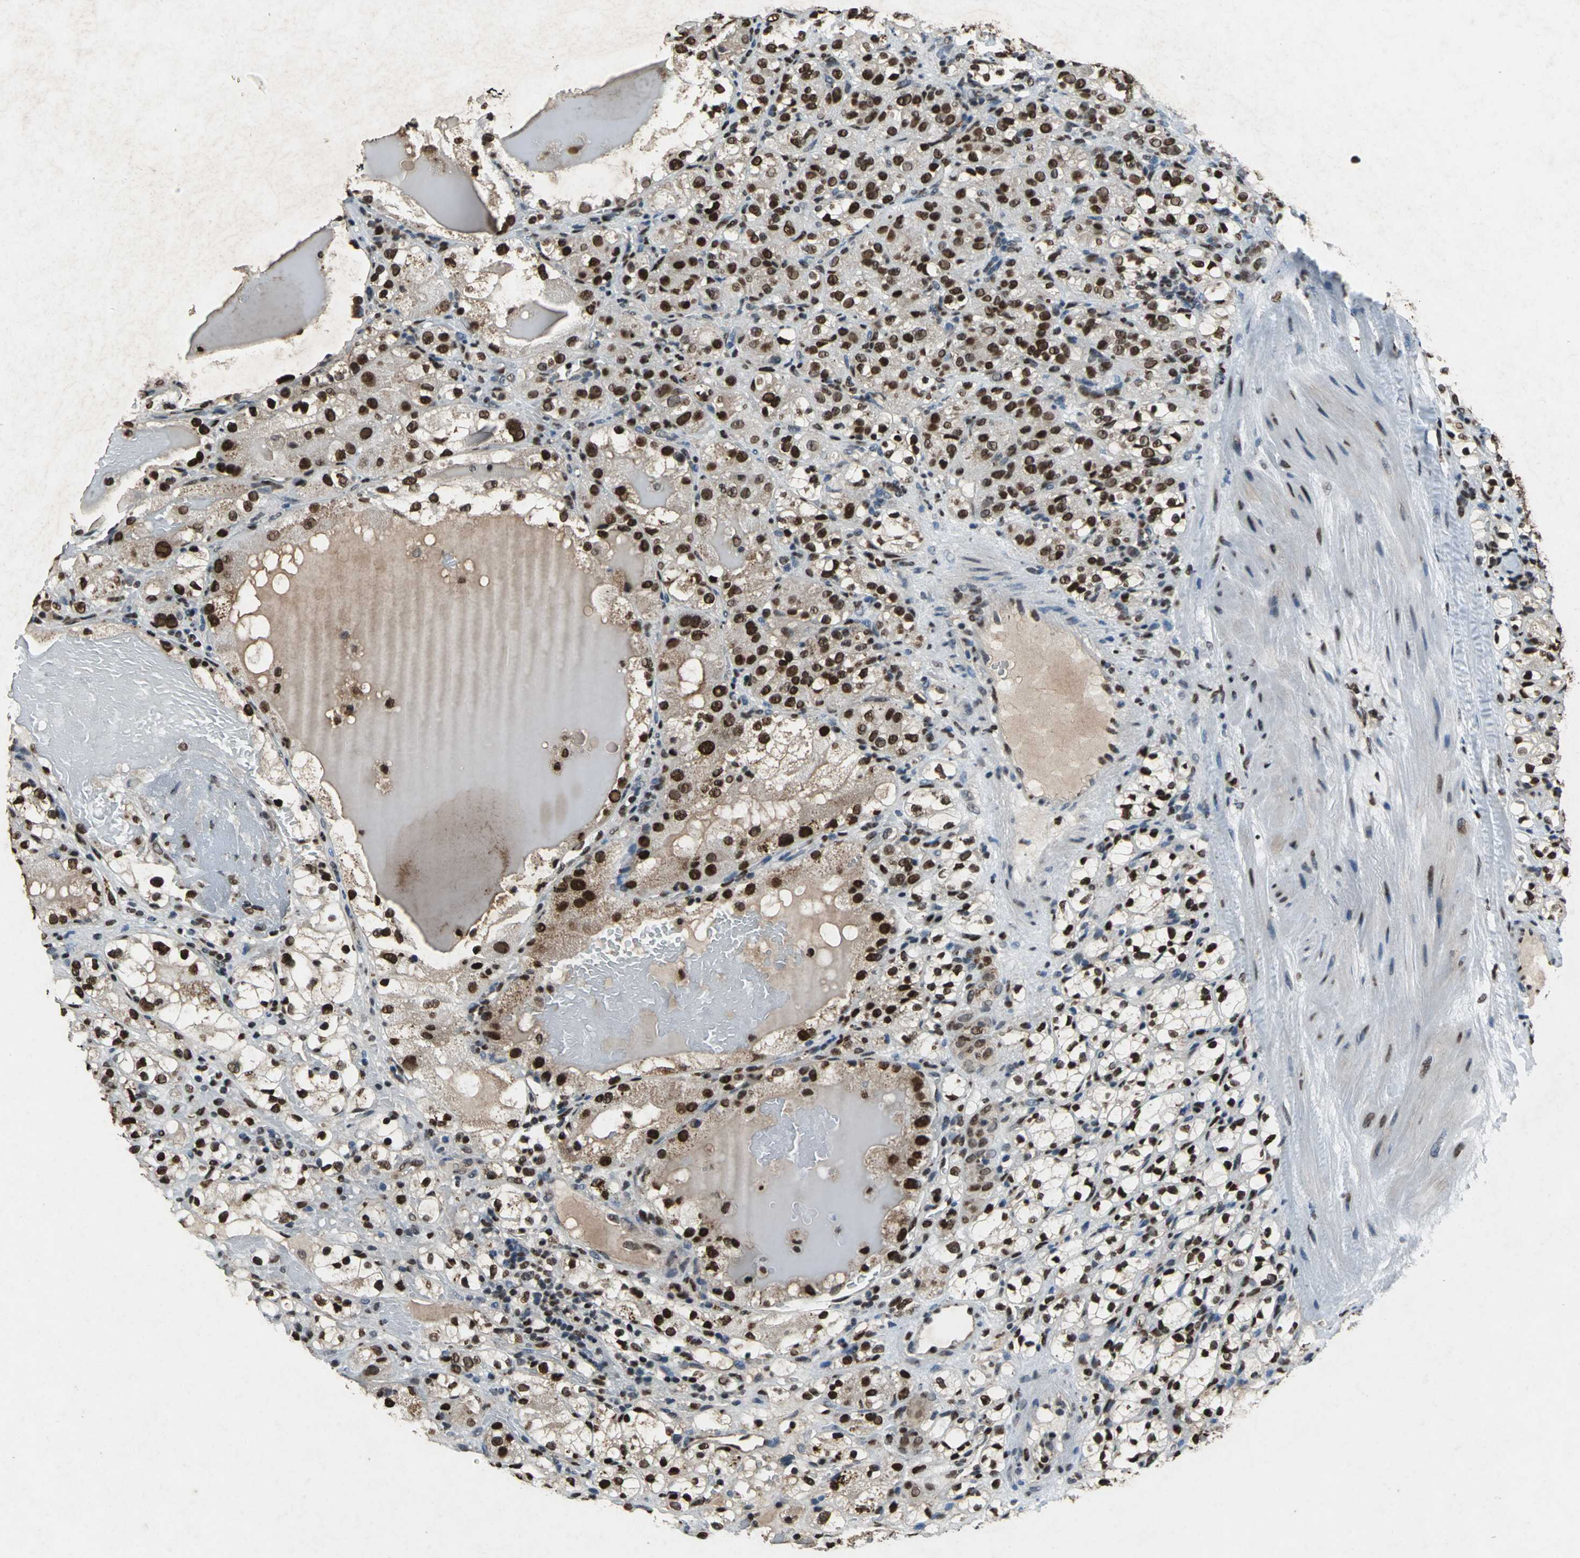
{"staining": {"intensity": "strong", "quantity": "25%-75%", "location": "nuclear"}, "tissue": "renal cancer", "cell_type": "Tumor cells", "image_type": "cancer", "snomed": [{"axis": "morphology", "description": "Normal tissue, NOS"}, {"axis": "morphology", "description": "Adenocarcinoma, NOS"}, {"axis": "topography", "description": "Kidney"}], "caption": "Immunohistochemistry (IHC) of renal adenocarcinoma reveals high levels of strong nuclear positivity in approximately 25%-75% of tumor cells.", "gene": "ANP32A", "patient": {"sex": "male", "age": 61}}